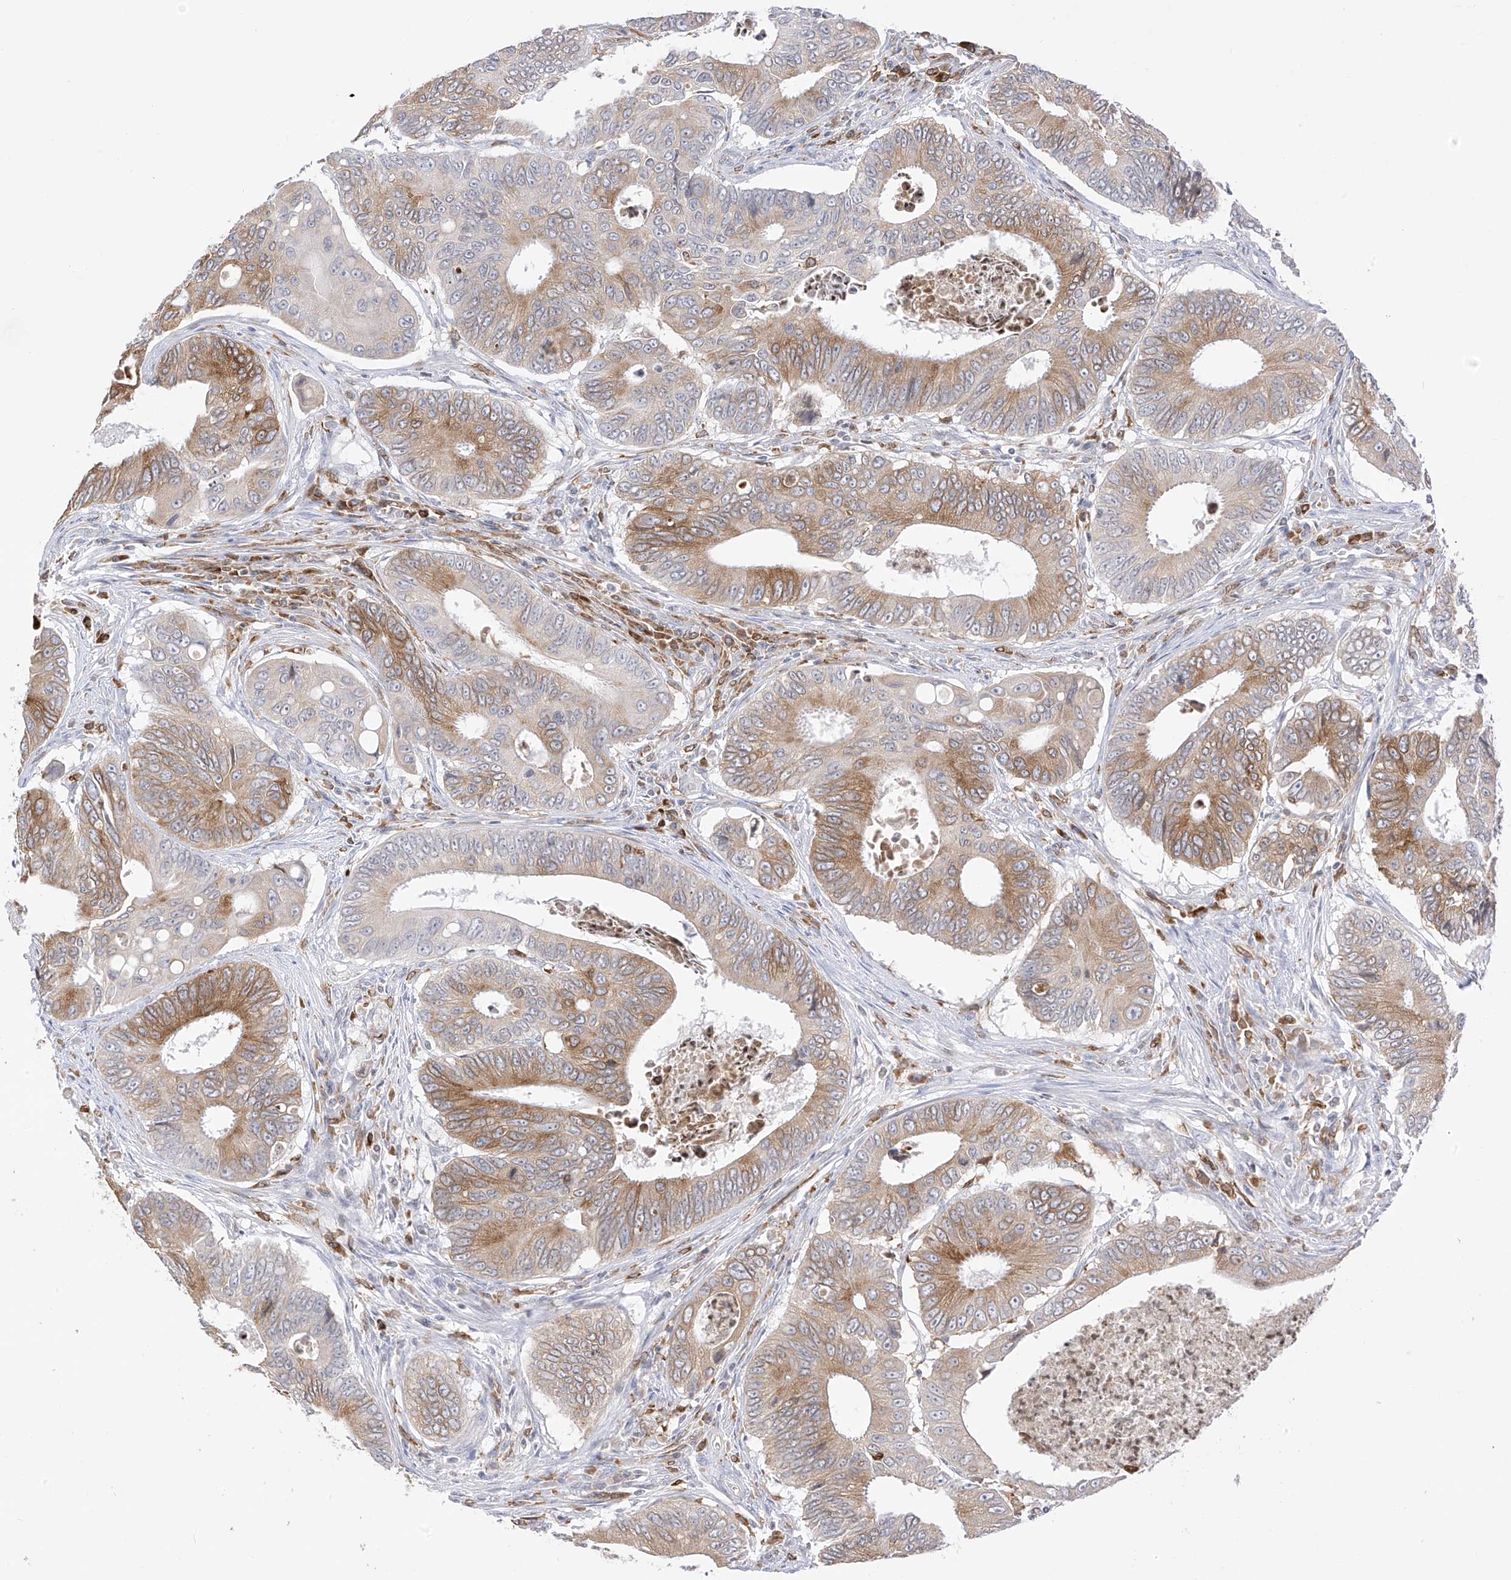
{"staining": {"intensity": "moderate", "quantity": "25%-75%", "location": "cytoplasmic/membranous"}, "tissue": "colorectal cancer", "cell_type": "Tumor cells", "image_type": "cancer", "snomed": [{"axis": "morphology", "description": "Inflammation, NOS"}, {"axis": "morphology", "description": "Adenocarcinoma, NOS"}, {"axis": "topography", "description": "Colon"}], "caption": "Immunohistochemical staining of adenocarcinoma (colorectal) displays medium levels of moderate cytoplasmic/membranous protein staining in approximately 25%-75% of tumor cells.", "gene": "TBXAS1", "patient": {"sex": "male", "age": 72}}